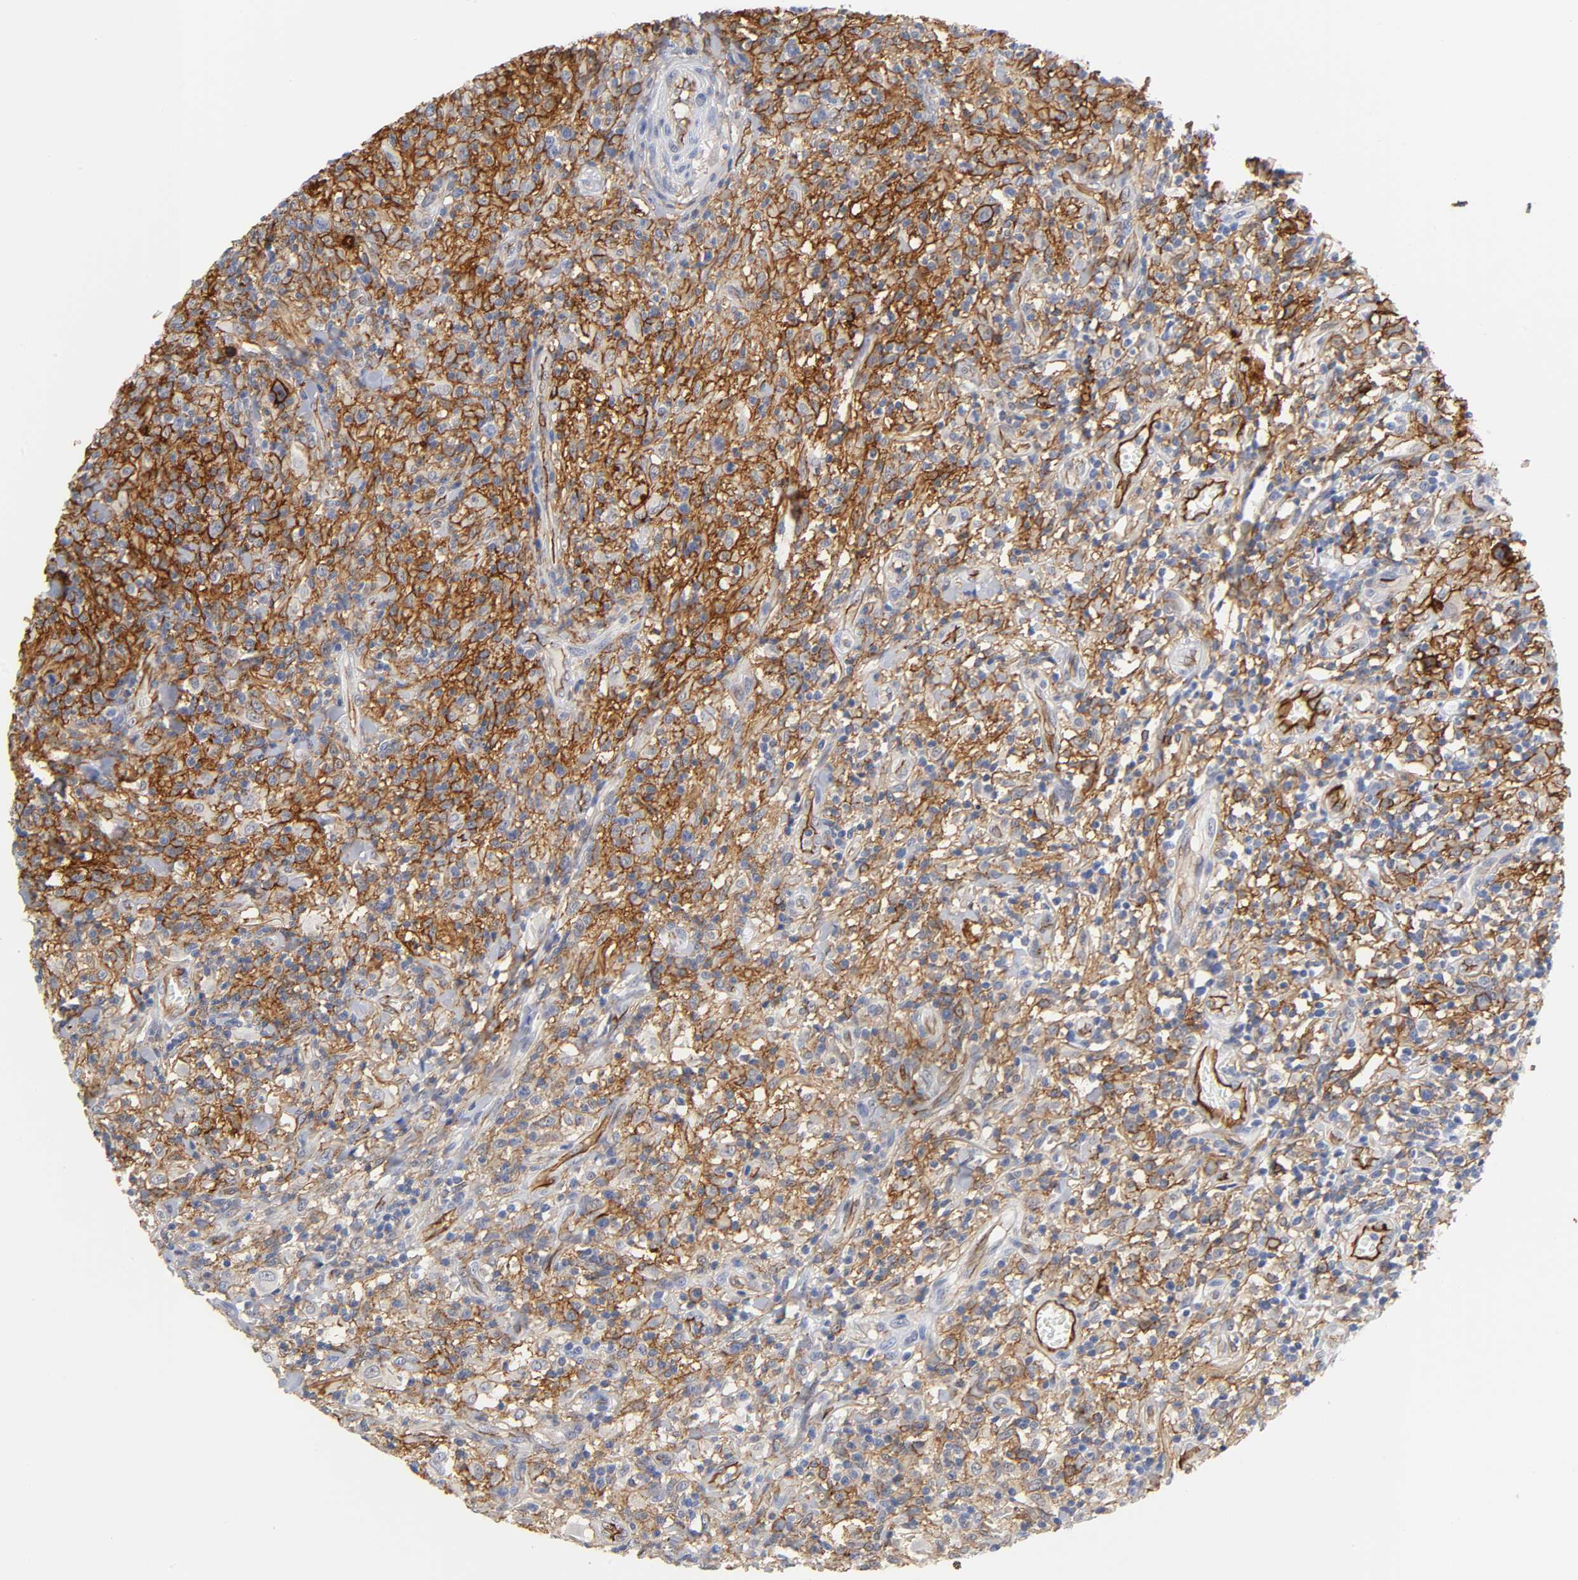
{"staining": {"intensity": "strong", "quantity": ">75%", "location": "cytoplasmic/membranous"}, "tissue": "thyroid cancer", "cell_type": "Tumor cells", "image_type": "cancer", "snomed": [{"axis": "morphology", "description": "Carcinoma, NOS"}, {"axis": "topography", "description": "Thyroid gland"}], "caption": "Thyroid carcinoma stained for a protein reveals strong cytoplasmic/membranous positivity in tumor cells.", "gene": "ICAM1", "patient": {"sex": "female", "age": 77}}